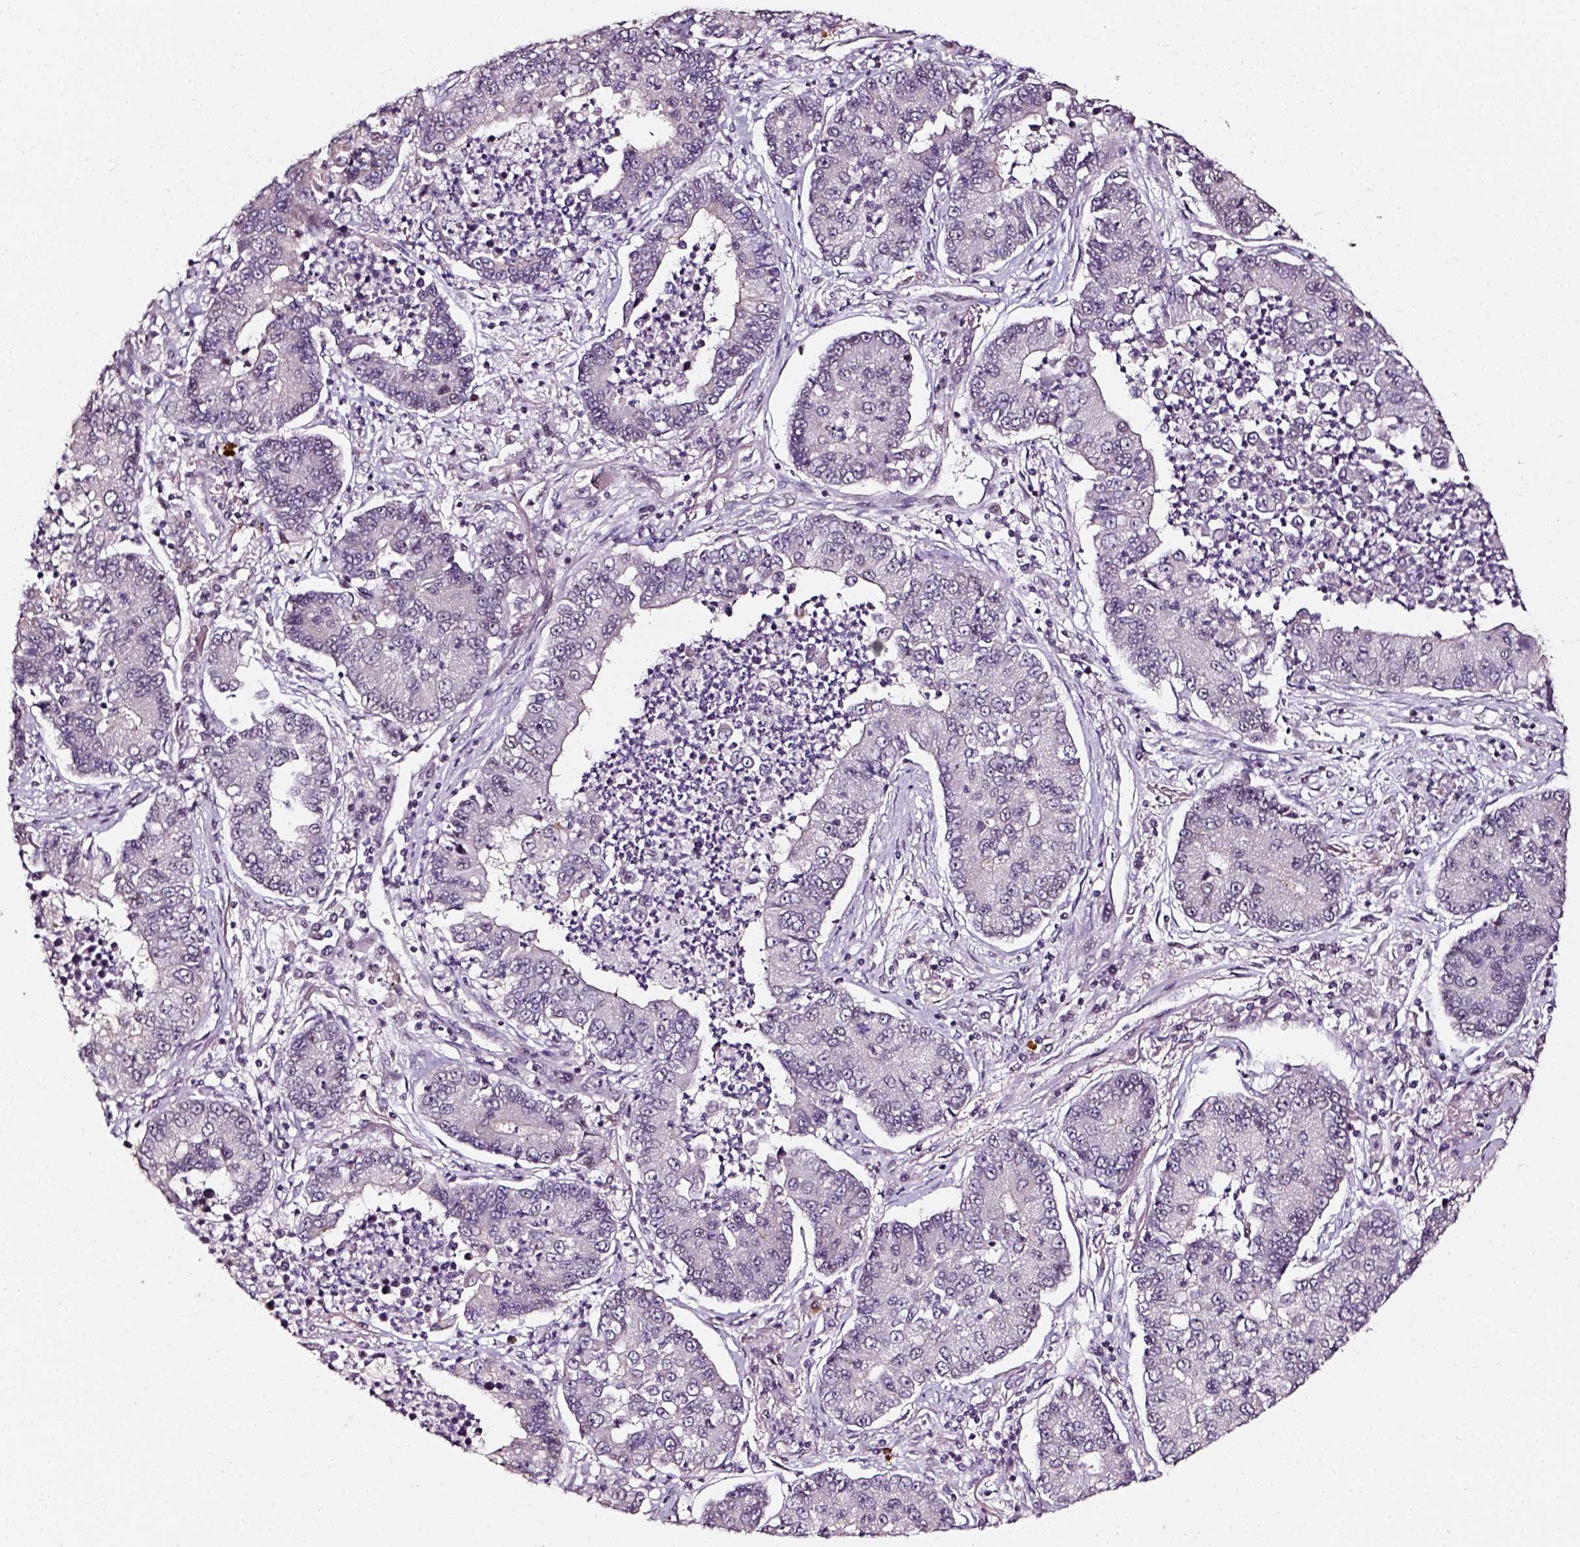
{"staining": {"intensity": "negative", "quantity": "none", "location": "none"}, "tissue": "lung cancer", "cell_type": "Tumor cells", "image_type": "cancer", "snomed": [{"axis": "morphology", "description": "Adenocarcinoma, NOS"}, {"axis": "topography", "description": "Lung"}], "caption": "Human lung adenocarcinoma stained for a protein using IHC displays no positivity in tumor cells.", "gene": "NACC1", "patient": {"sex": "female", "age": 57}}